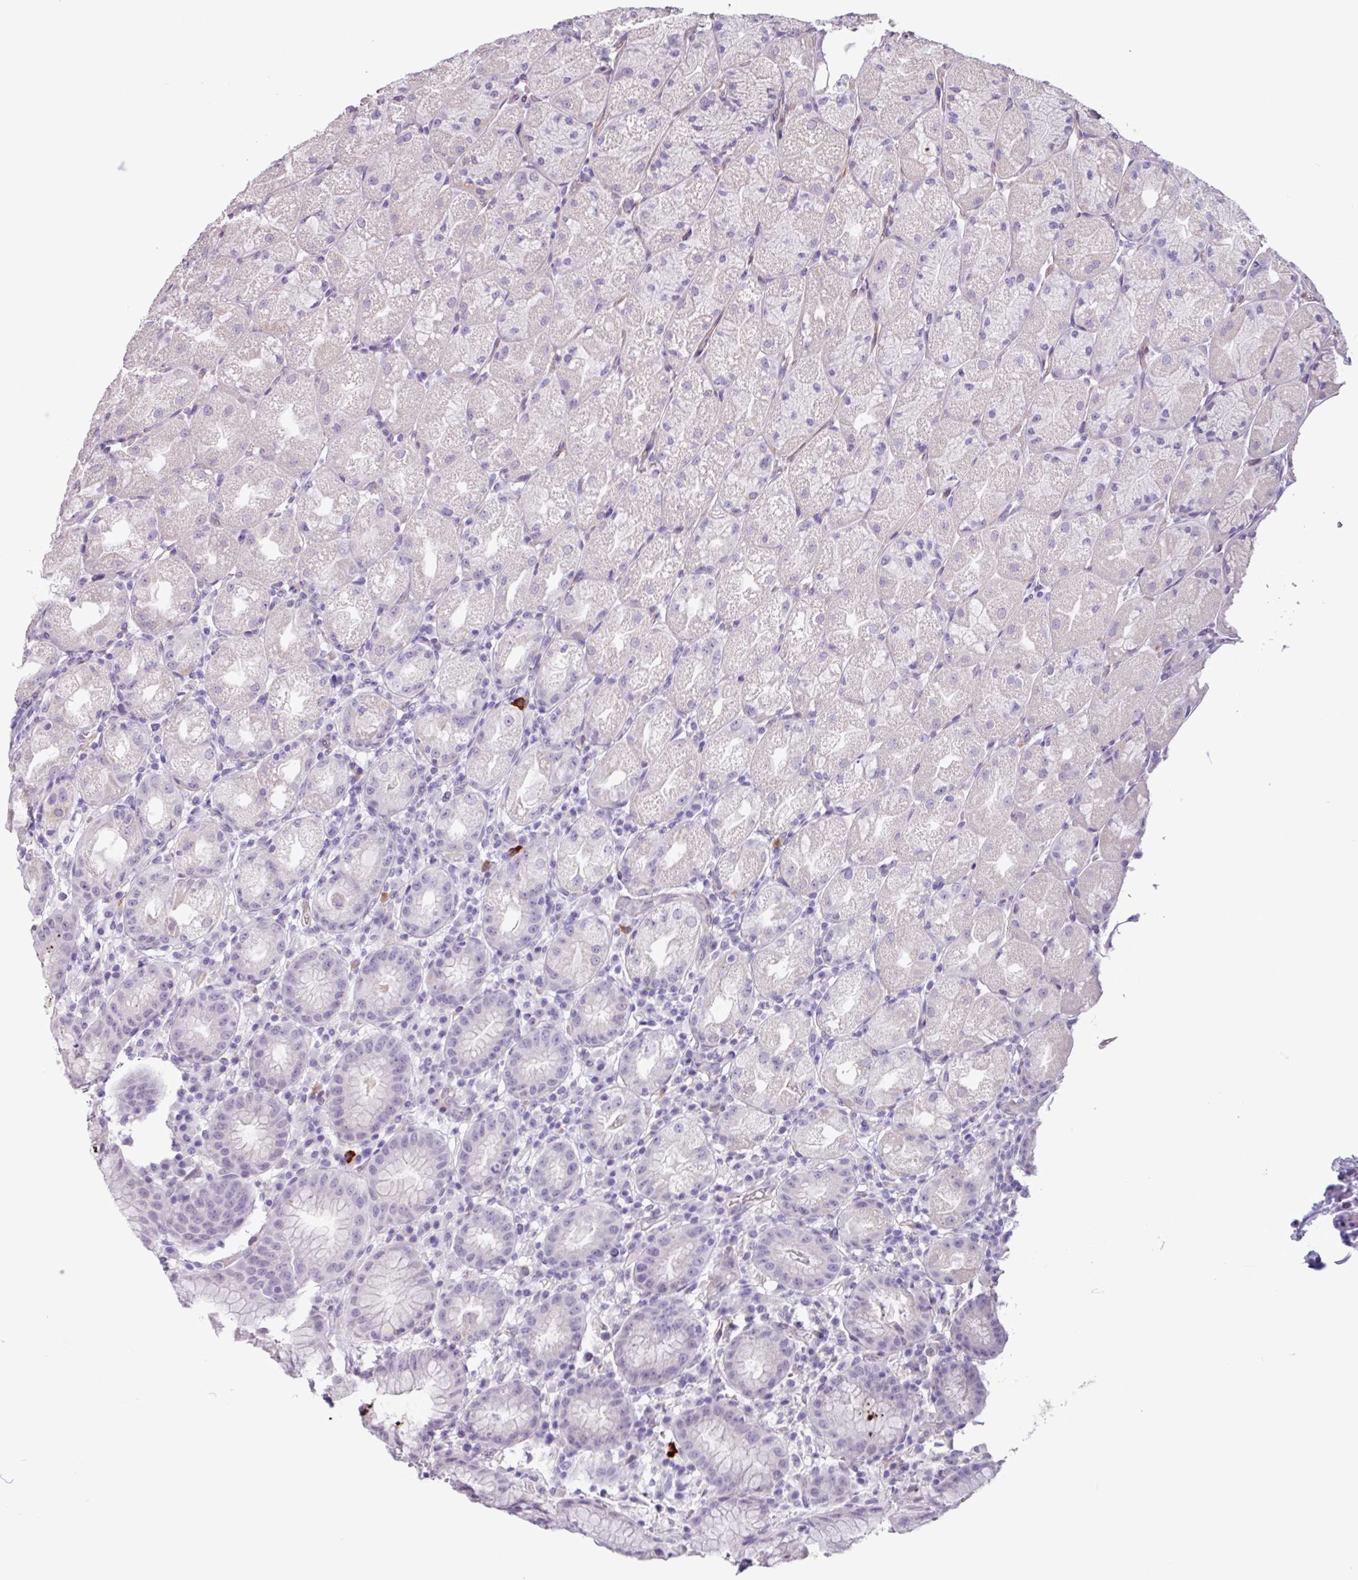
{"staining": {"intensity": "negative", "quantity": "none", "location": "none"}, "tissue": "stomach", "cell_type": "Glandular cells", "image_type": "normal", "snomed": [{"axis": "morphology", "description": "Normal tissue, NOS"}, {"axis": "topography", "description": "Stomach, upper"}], "caption": "High power microscopy micrograph of an immunohistochemistry (IHC) photomicrograph of benign stomach, revealing no significant expression in glandular cells.", "gene": "OTX1", "patient": {"sex": "male", "age": 52}}